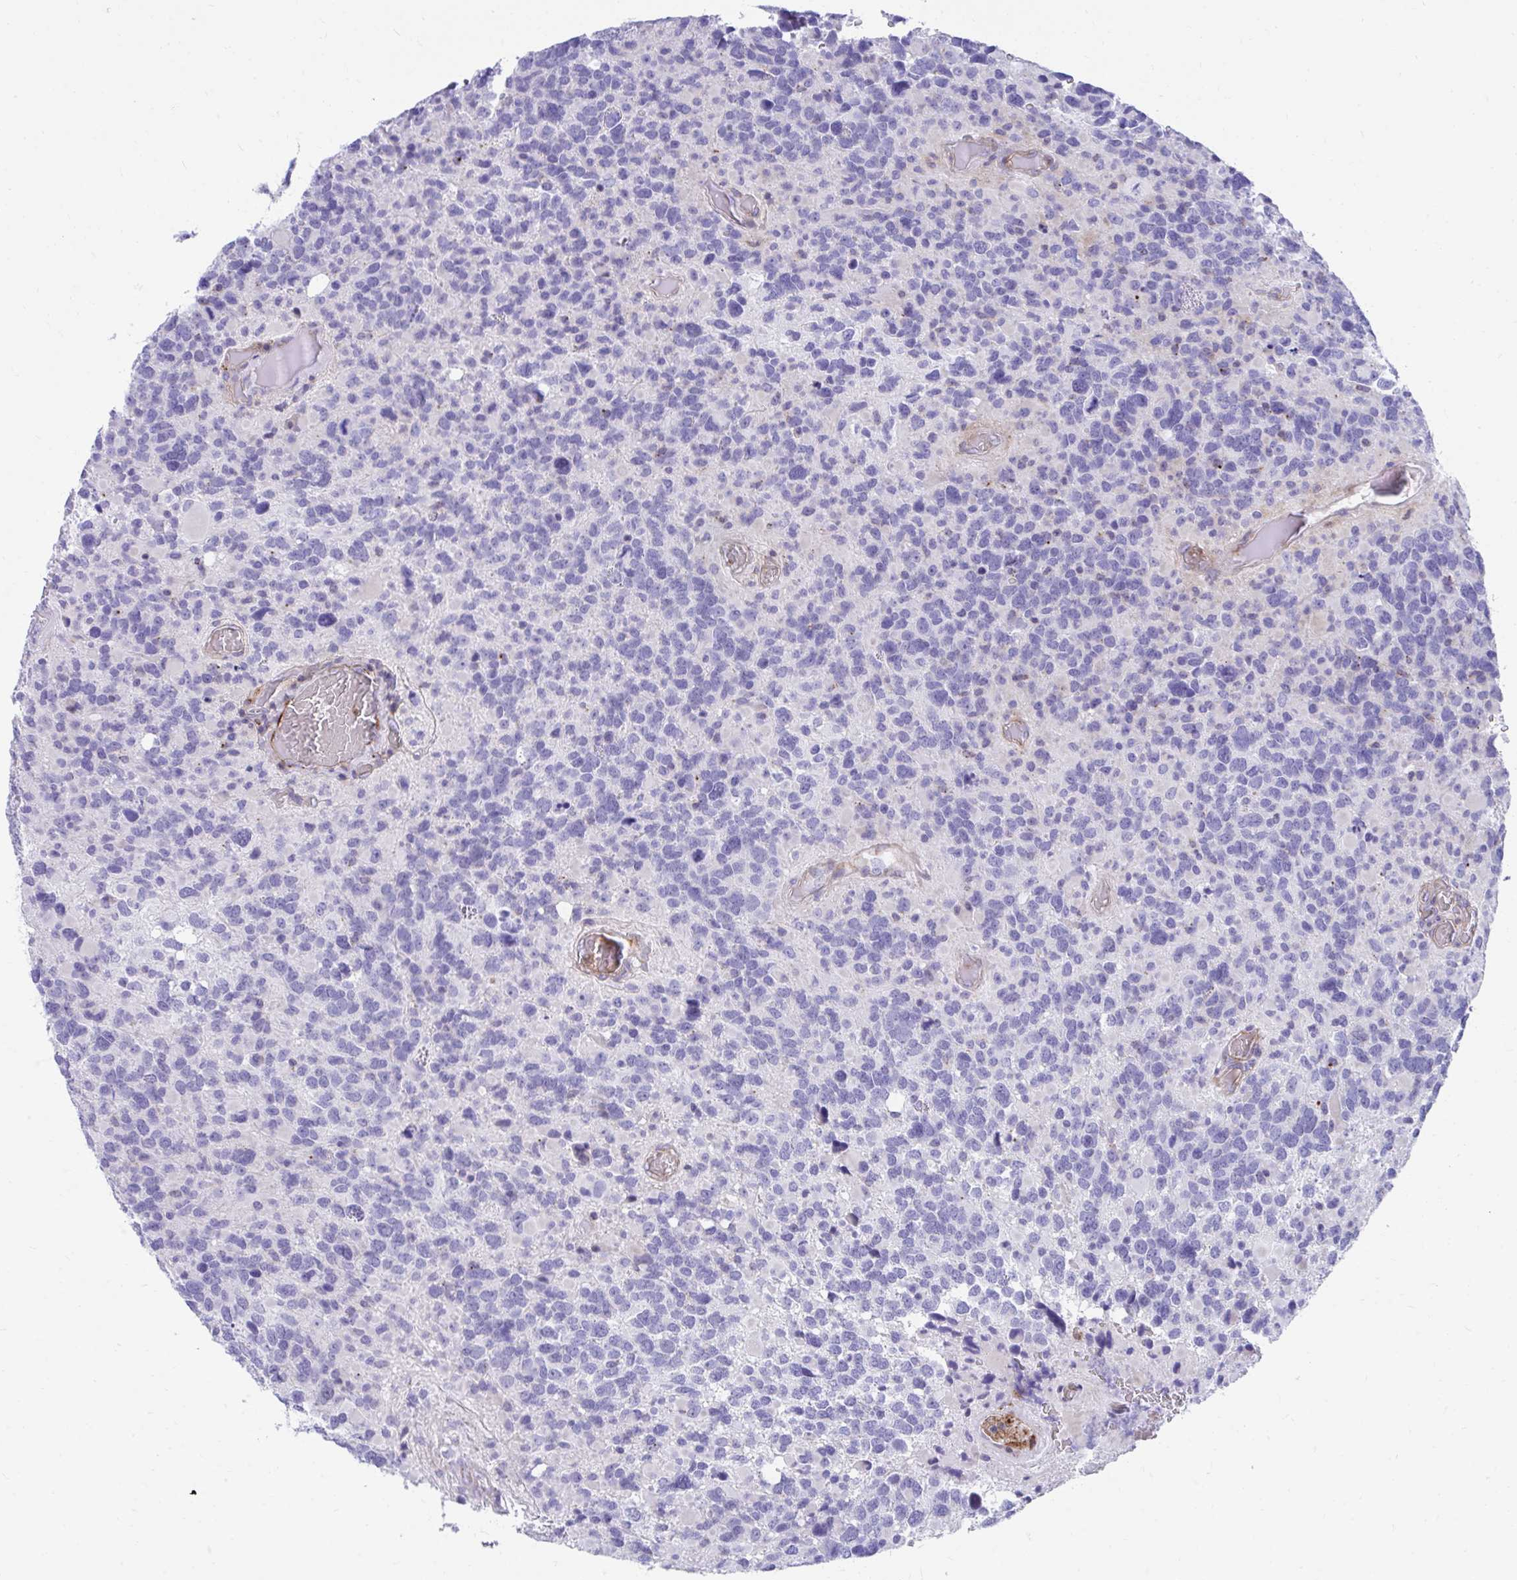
{"staining": {"intensity": "negative", "quantity": "none", "location": "none"}, "tissue": "glioma", "cell_type": "Tumor cells", "image_type": "cancer", "snomed": [{"axis": "morphology", "description": "Glioma, malignant, High grade"}, {"axis": "topography", "description": "Brain"}], "caption": "This is an immunohistochemistry image of human malignant glioma (high-grade). There is no expression in tumor cells.", "gene": "CSTB", "patient": {"sex": "female", "age": 40}}